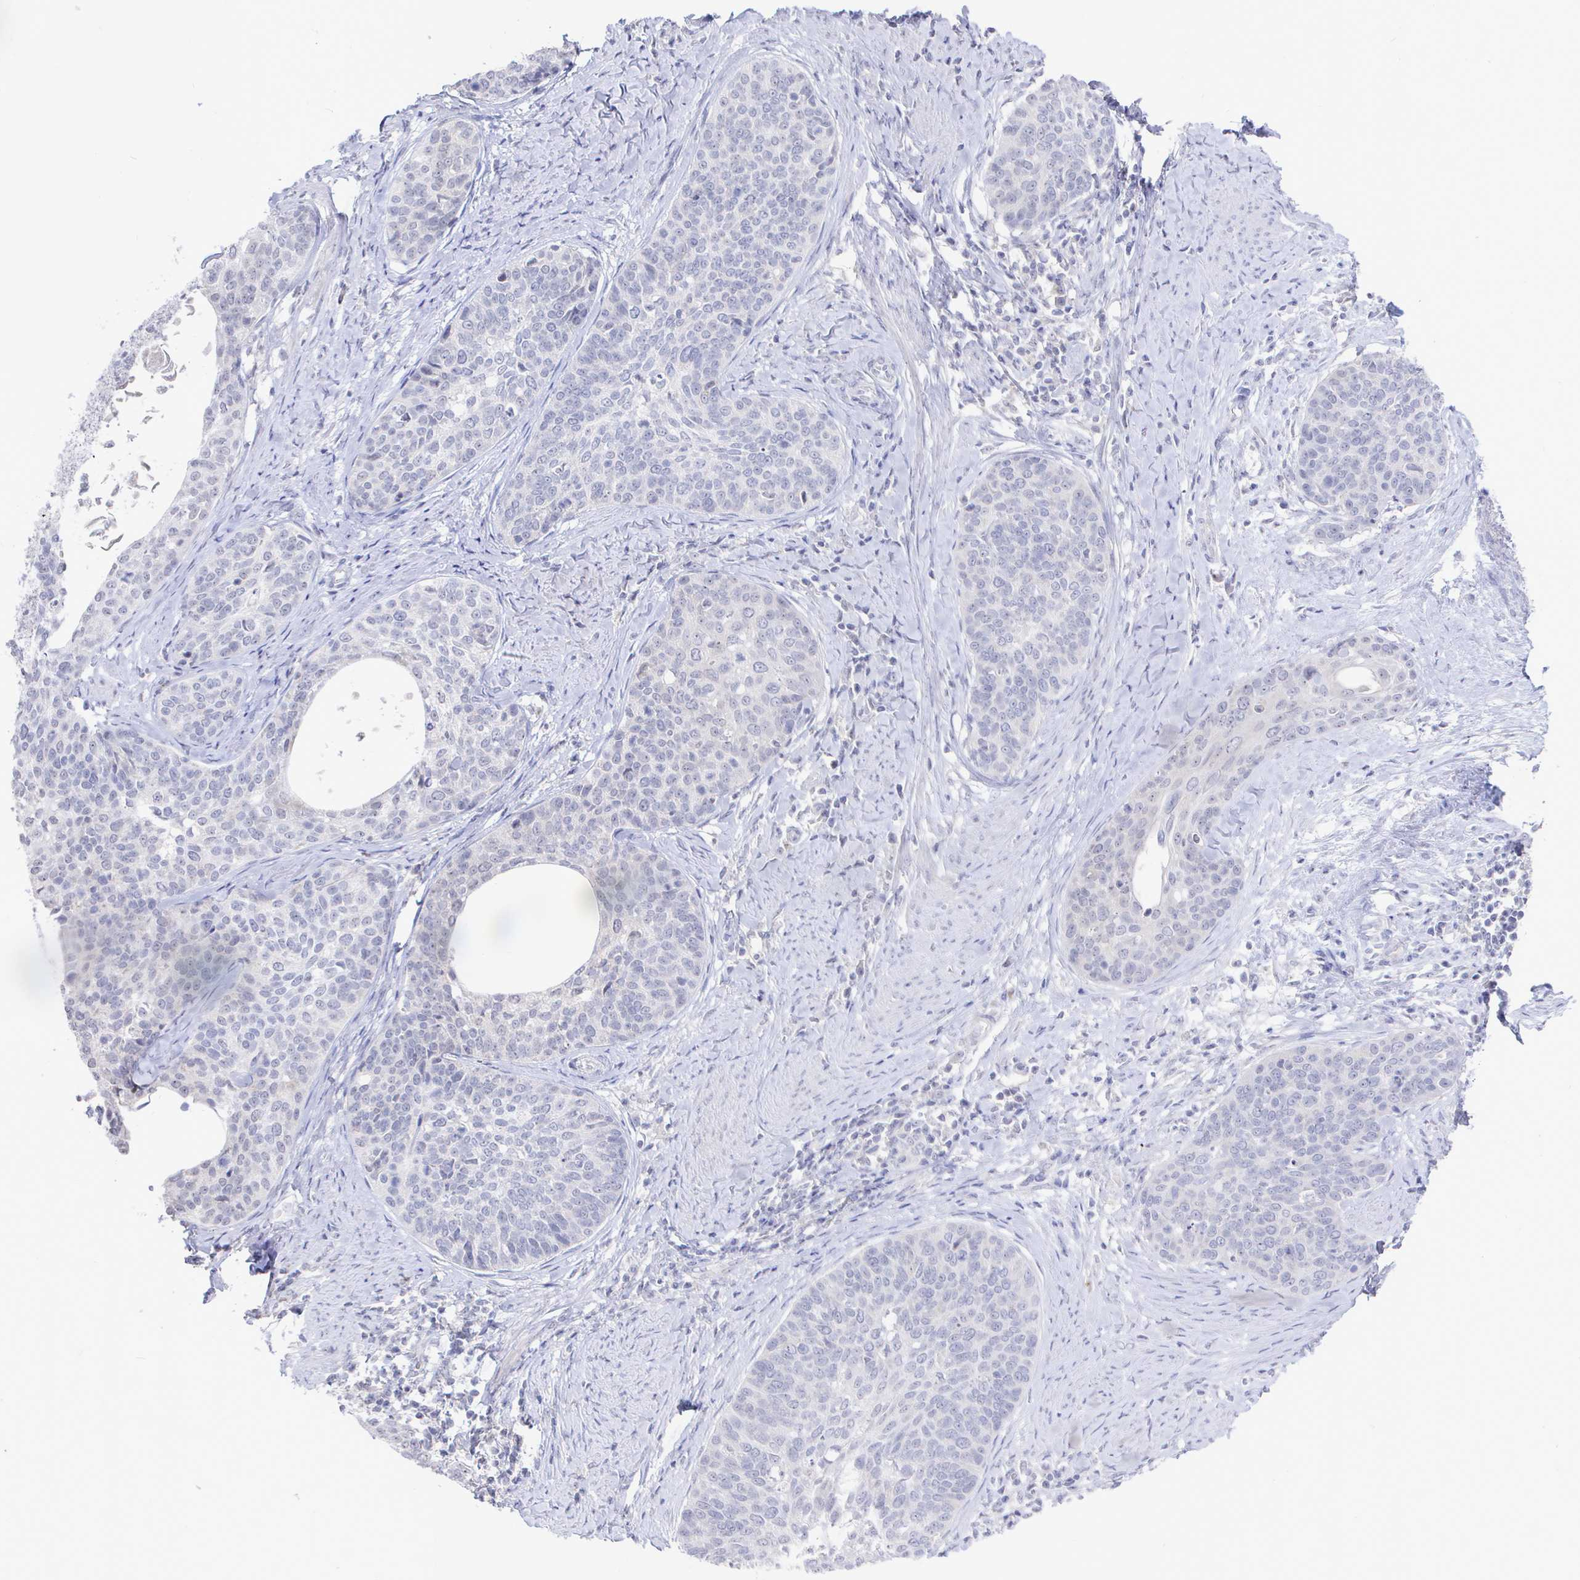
{"staining": {"intensity": "negative", "quantity": "none", "location": "none"}, "tissue": "cervical cancer", "cell_type": "Tumor cells", "image_type": "cancer", "snomed": [{"axis": "morphology", "description": "Squamous cell carcinoma, NOS"}, {"axis": "topography", "description": "Cervix"}], "caption": "Tumor cells show no significant staining in cervical cancer (squamous cell carcinoma). (Immunohistochemistry, brightfield microscopy, high magnification).", "gene": "LRRC23", "patient": {"sex": "female", "age": 69}}